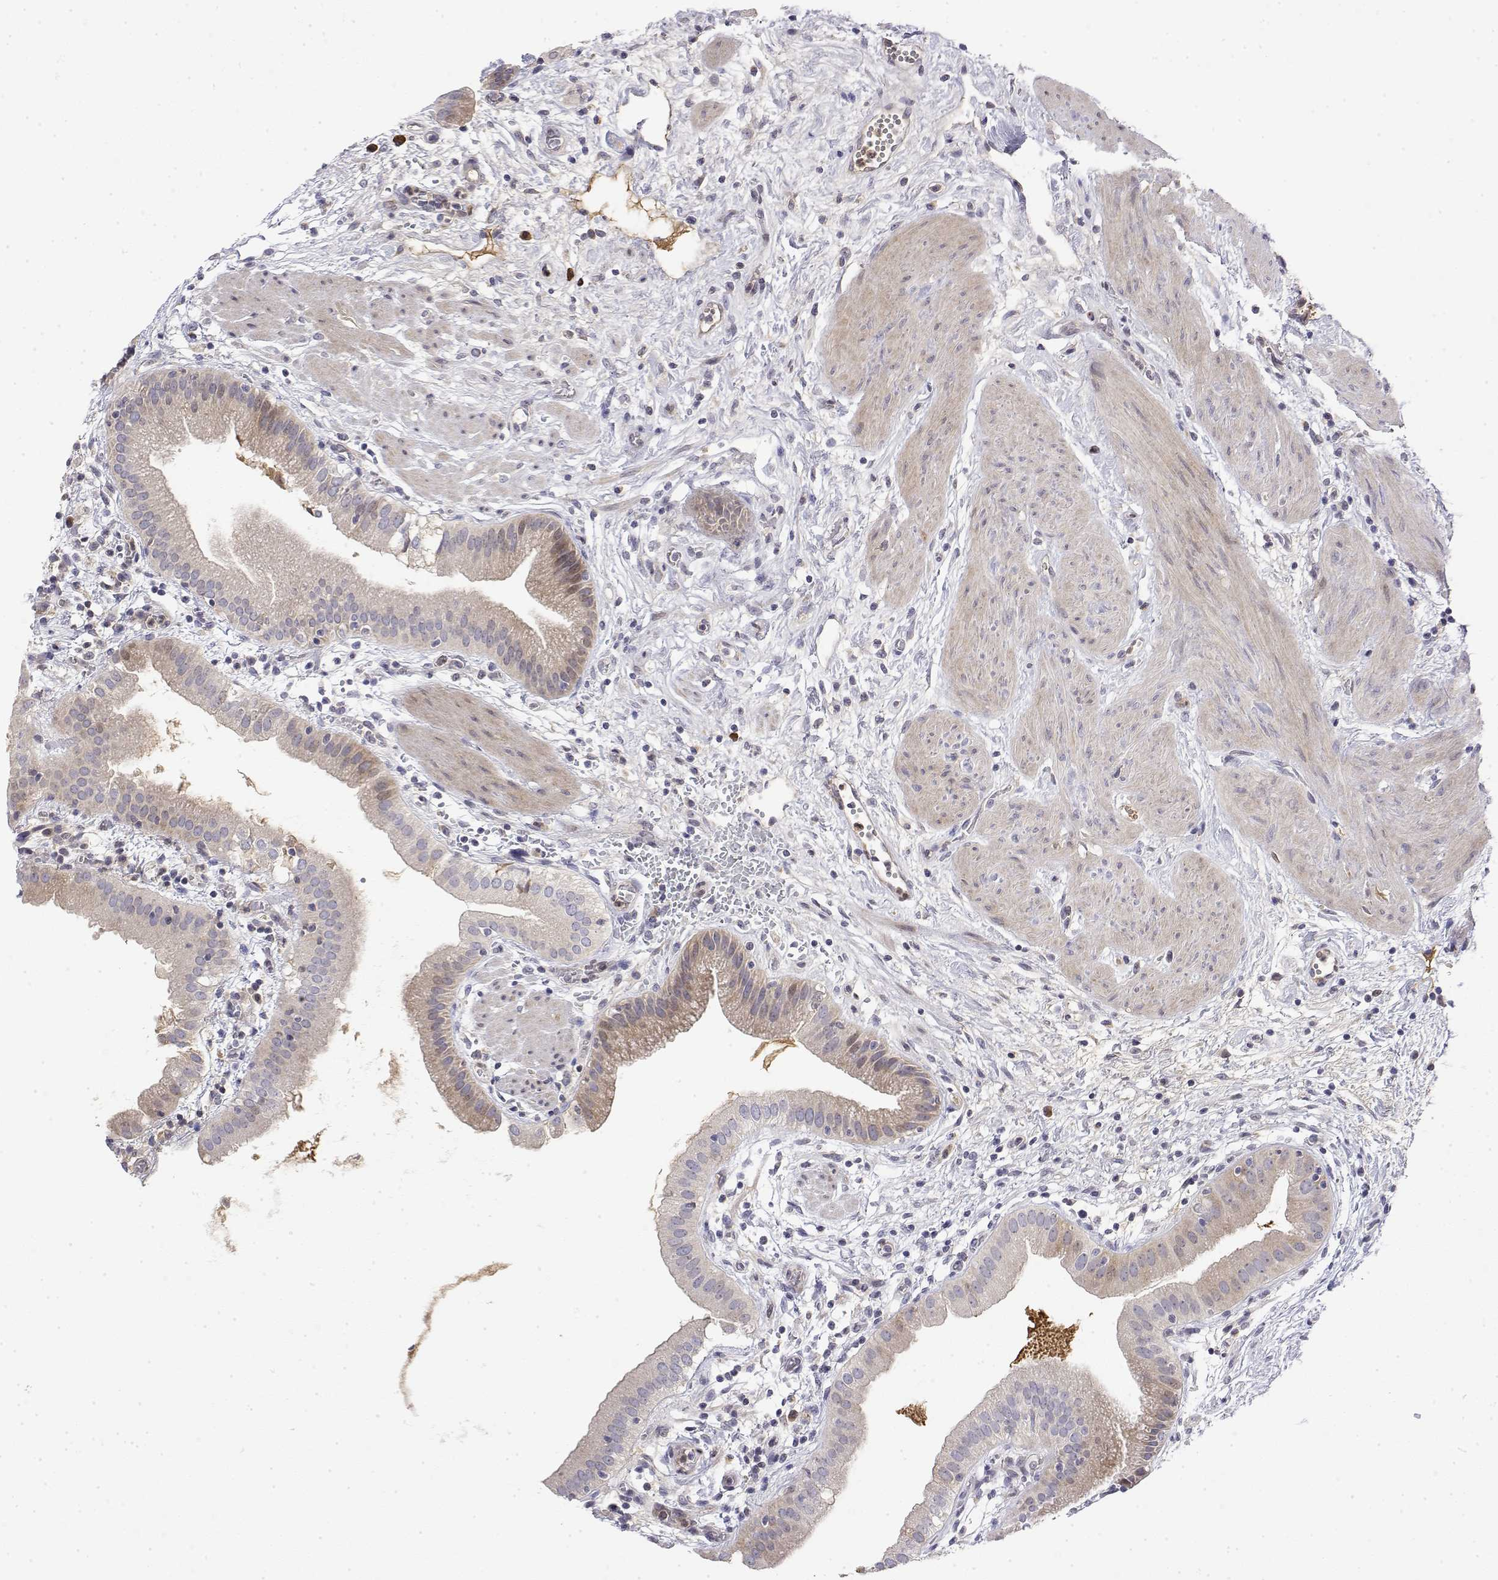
{"staining": {"intensity": "weak", "quantity": "<25%", "location": "cytoplasmic/membranous"}, "tissue": "gallbladder", "cell_type": "Glandular cells", "image_type": "normal", "snomed": [{"axis": "morphology", "description": "Normal tissue, NOS"}, {"axis": "topography", "description": "Gallbladder"}], "caption": "Immunohistochemical staining of benign gallbladder exhibits no significant staining in glandular cells.", "gene": "IGFBP4", "patient": {"sex": "female", "age": 65}}